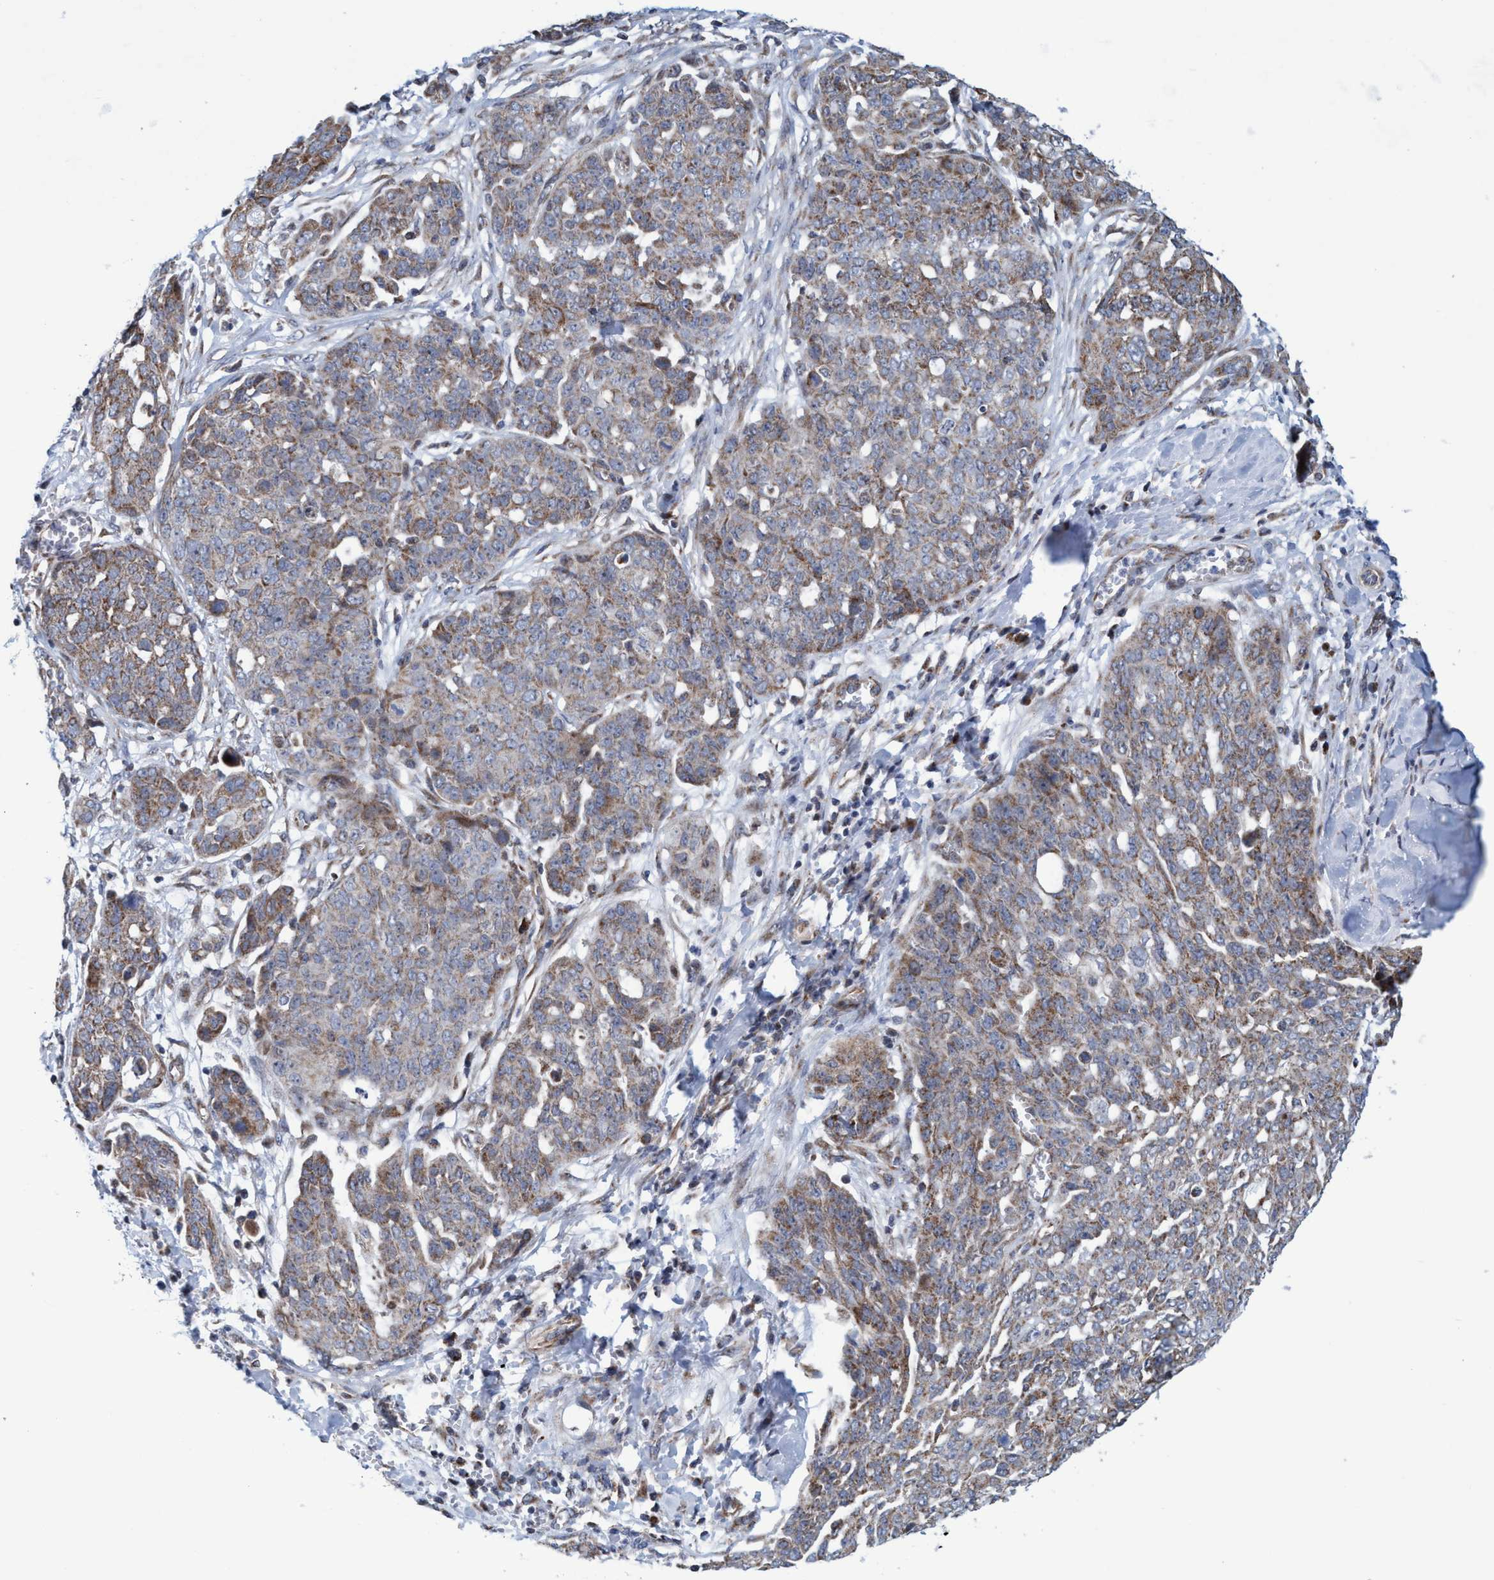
{"staining": {"intensity": "weak", "quantity": "25%-75%", "location": "cytoplasmic/membranous"}, "tissue": "ovarian cancer", "cell_type": "Tumor cells", "image_type": "cancer", "snomed": [{"axis": "morphology", "description": "Cystadenocarcinoma, serous, NOS"}, {"axis": "topography", "description": "Soft tissue"}, {"axis": "topography", "description": "Ovary"}], "caption": "The photomicrograph reveals a brown stain indicating the presence of a protein in the cytoplasmic/membranous of tumor cells in serous cystadenocarcinoma (ovarian).", "gene": "POLR1F", "patient": {"sex": "female", "age": 57}}